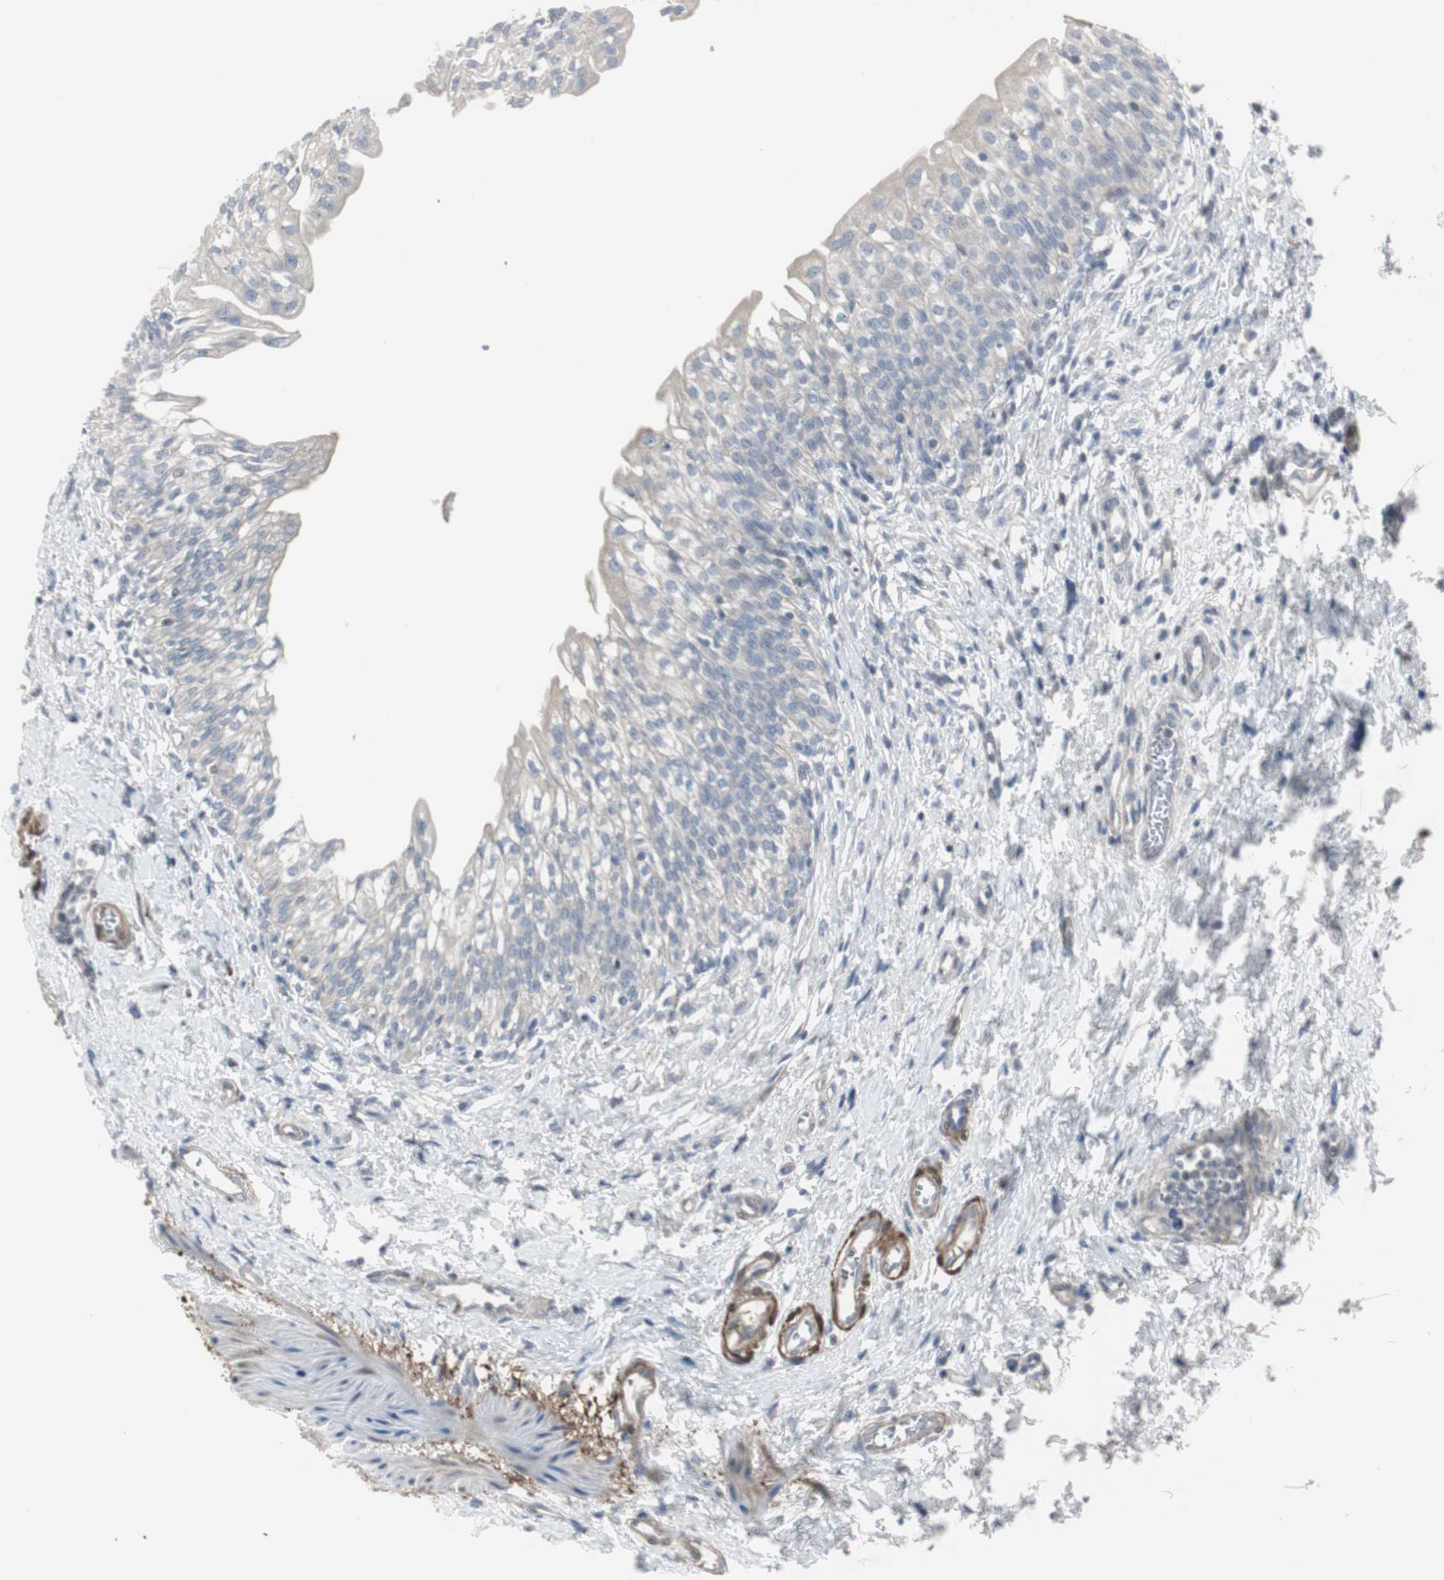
{"staining": {"intensity": "negative", "quantity": "none", "location": "none"}, "tissue": "urinary bladder", "cell_type": "Urothelial cells", "image_type": "normal", "snomed": [{"axis": "morphology", "description": "Normal tissue, NOS"}, {"axis": "topography", "description": "Urinary bladder"}], "caption": "Immunohistochemical staining of normal urinary bladder demonstrates no significant expression in urothelial cells. The staining was performed using DAB to visualize the protein expression in brown, while the nuclei were stained in blue with hematoxylin (Magnification: 20x).", "gene": "DMPK", "patient": {"sex": "male", "age": 55}}